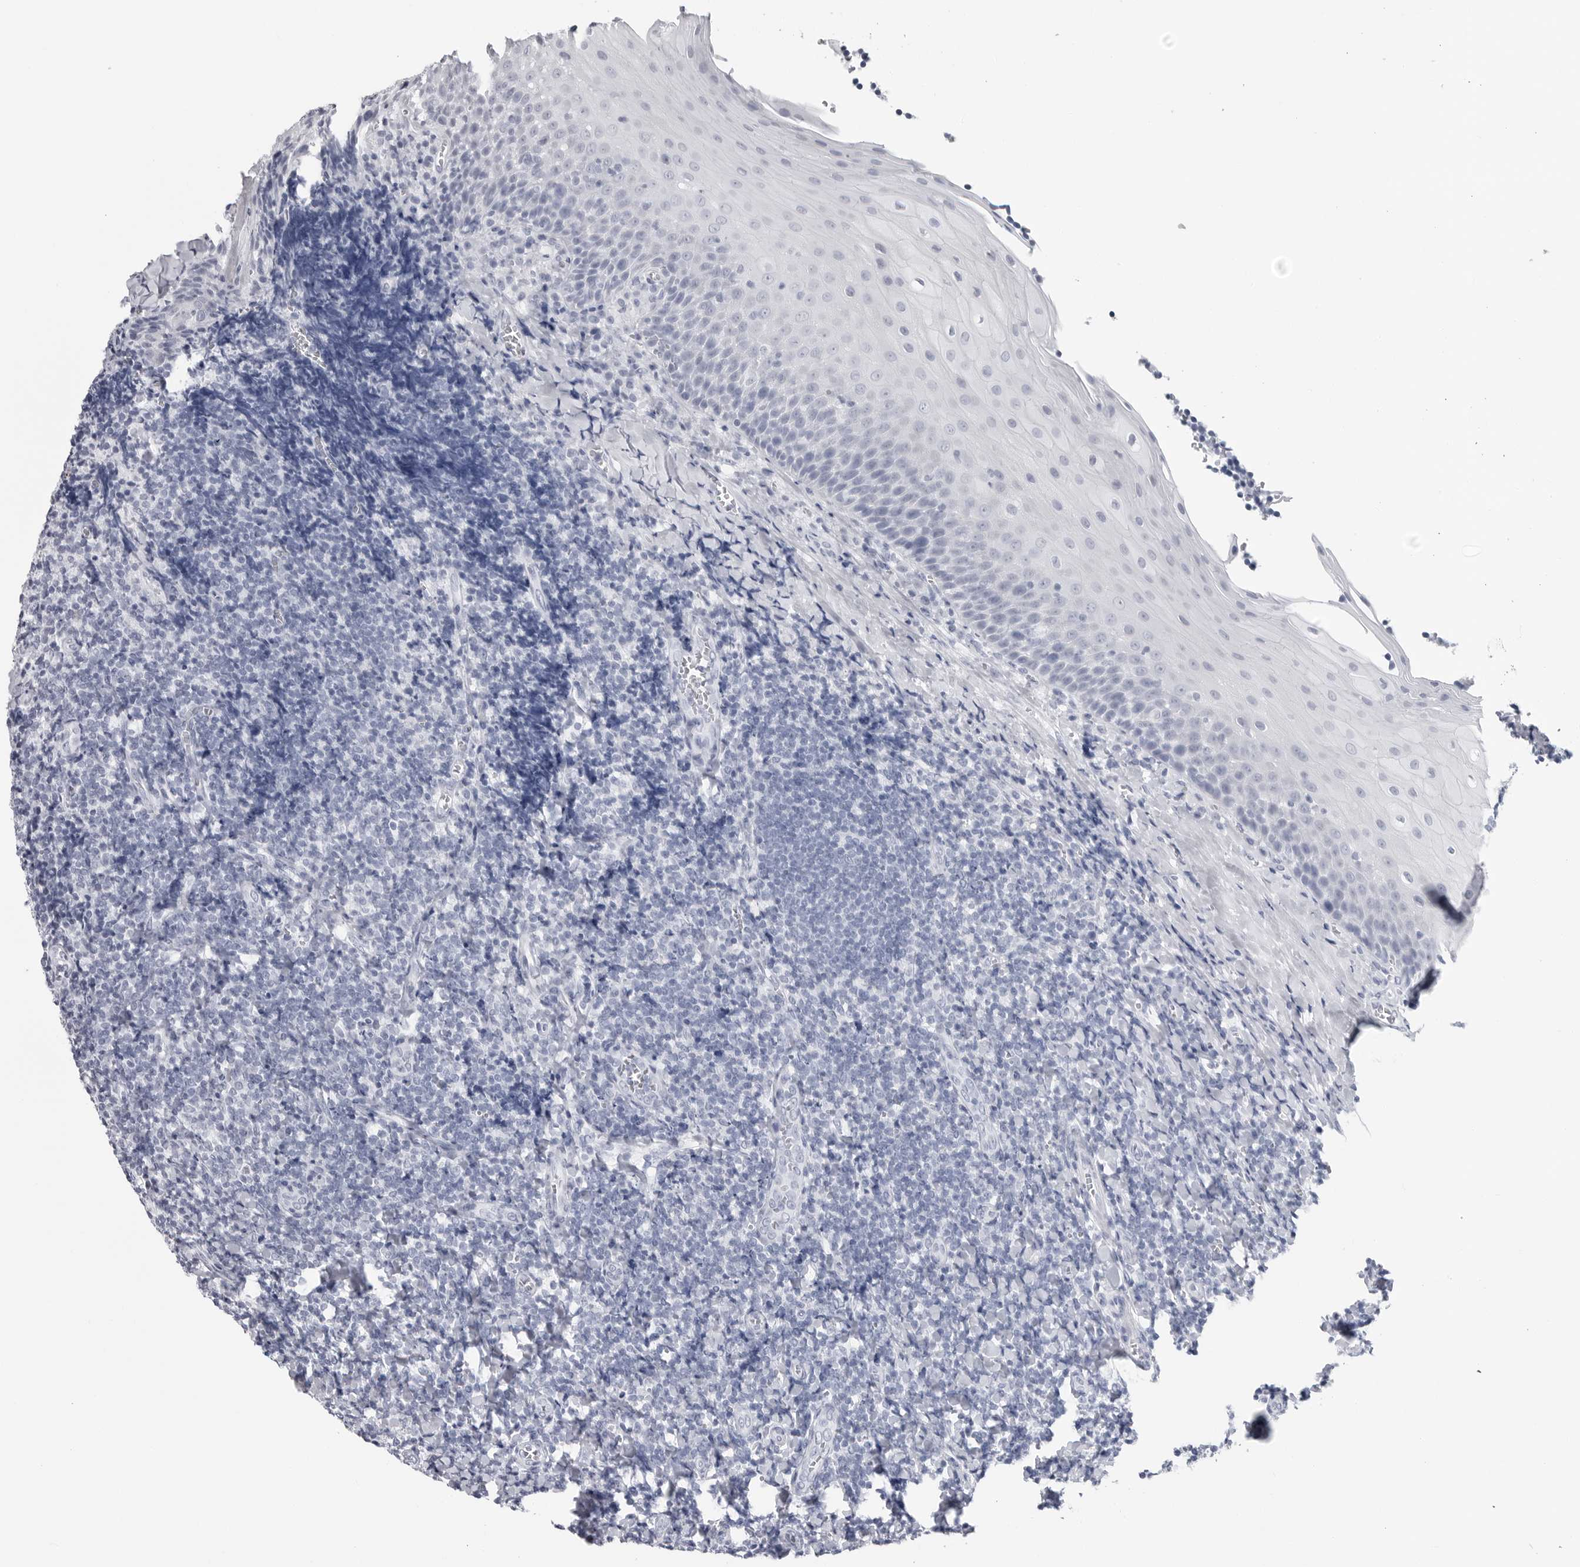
{"staining": {"intensity": "negative", "quantity": "none", "location": "none"}, "tissue": "tonsil", "cell_type": "Germinal center cells", "image_type": "normal", "snomed": [{"axis": "morphology", "description": "Normal tissue, NOS"}, {"axis": "topography", "description": "Tonsil"}], "caption": "Benign tonsil was stained to show a protein in brown. There is no significant positivity in germinal center cells.", "gene": "CSH1", "patient": {"sex": "male", "age": 27}}